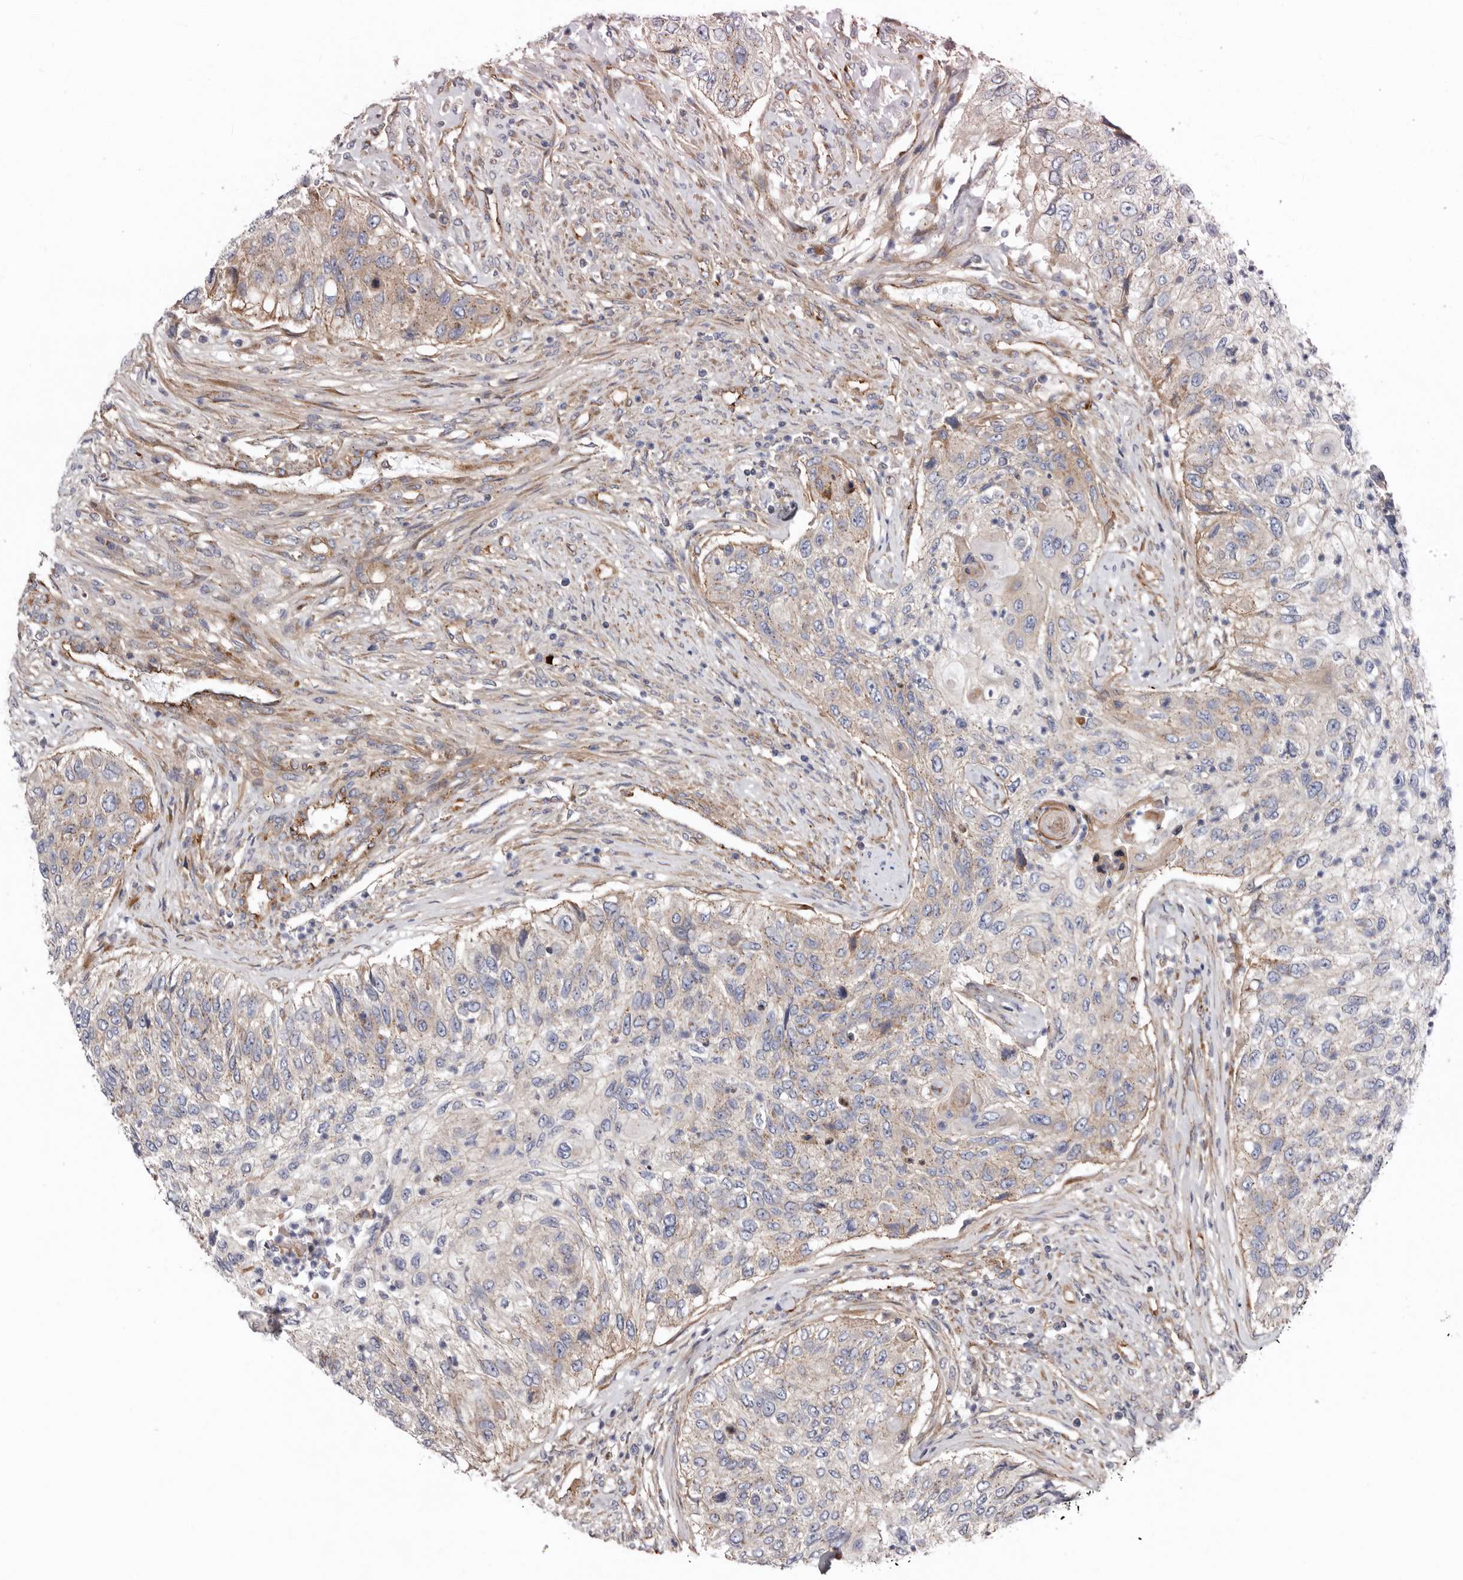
{"staining": {"intensity": "weak", "quantity": "25%-75%", "location": "cytoplasmic/membranous"}, "tissue": "urothelial cancer", "cell_type": "Tumor cells", "image_type": "cancer", "snomed": [{"axis": "morphology", "description": "Urothelial carcinoma, High grade"}, {"axis": "topography", "description": "Urinary bladder"}], "caption": "Urothelial cancer stained for a protein (brown) displays weak cytoplasmic/membranous positive staining in approximately 25%-75% of tumor cells.", "gene": "LUZP1", "patient": {"sex": "female", "age": 60}}